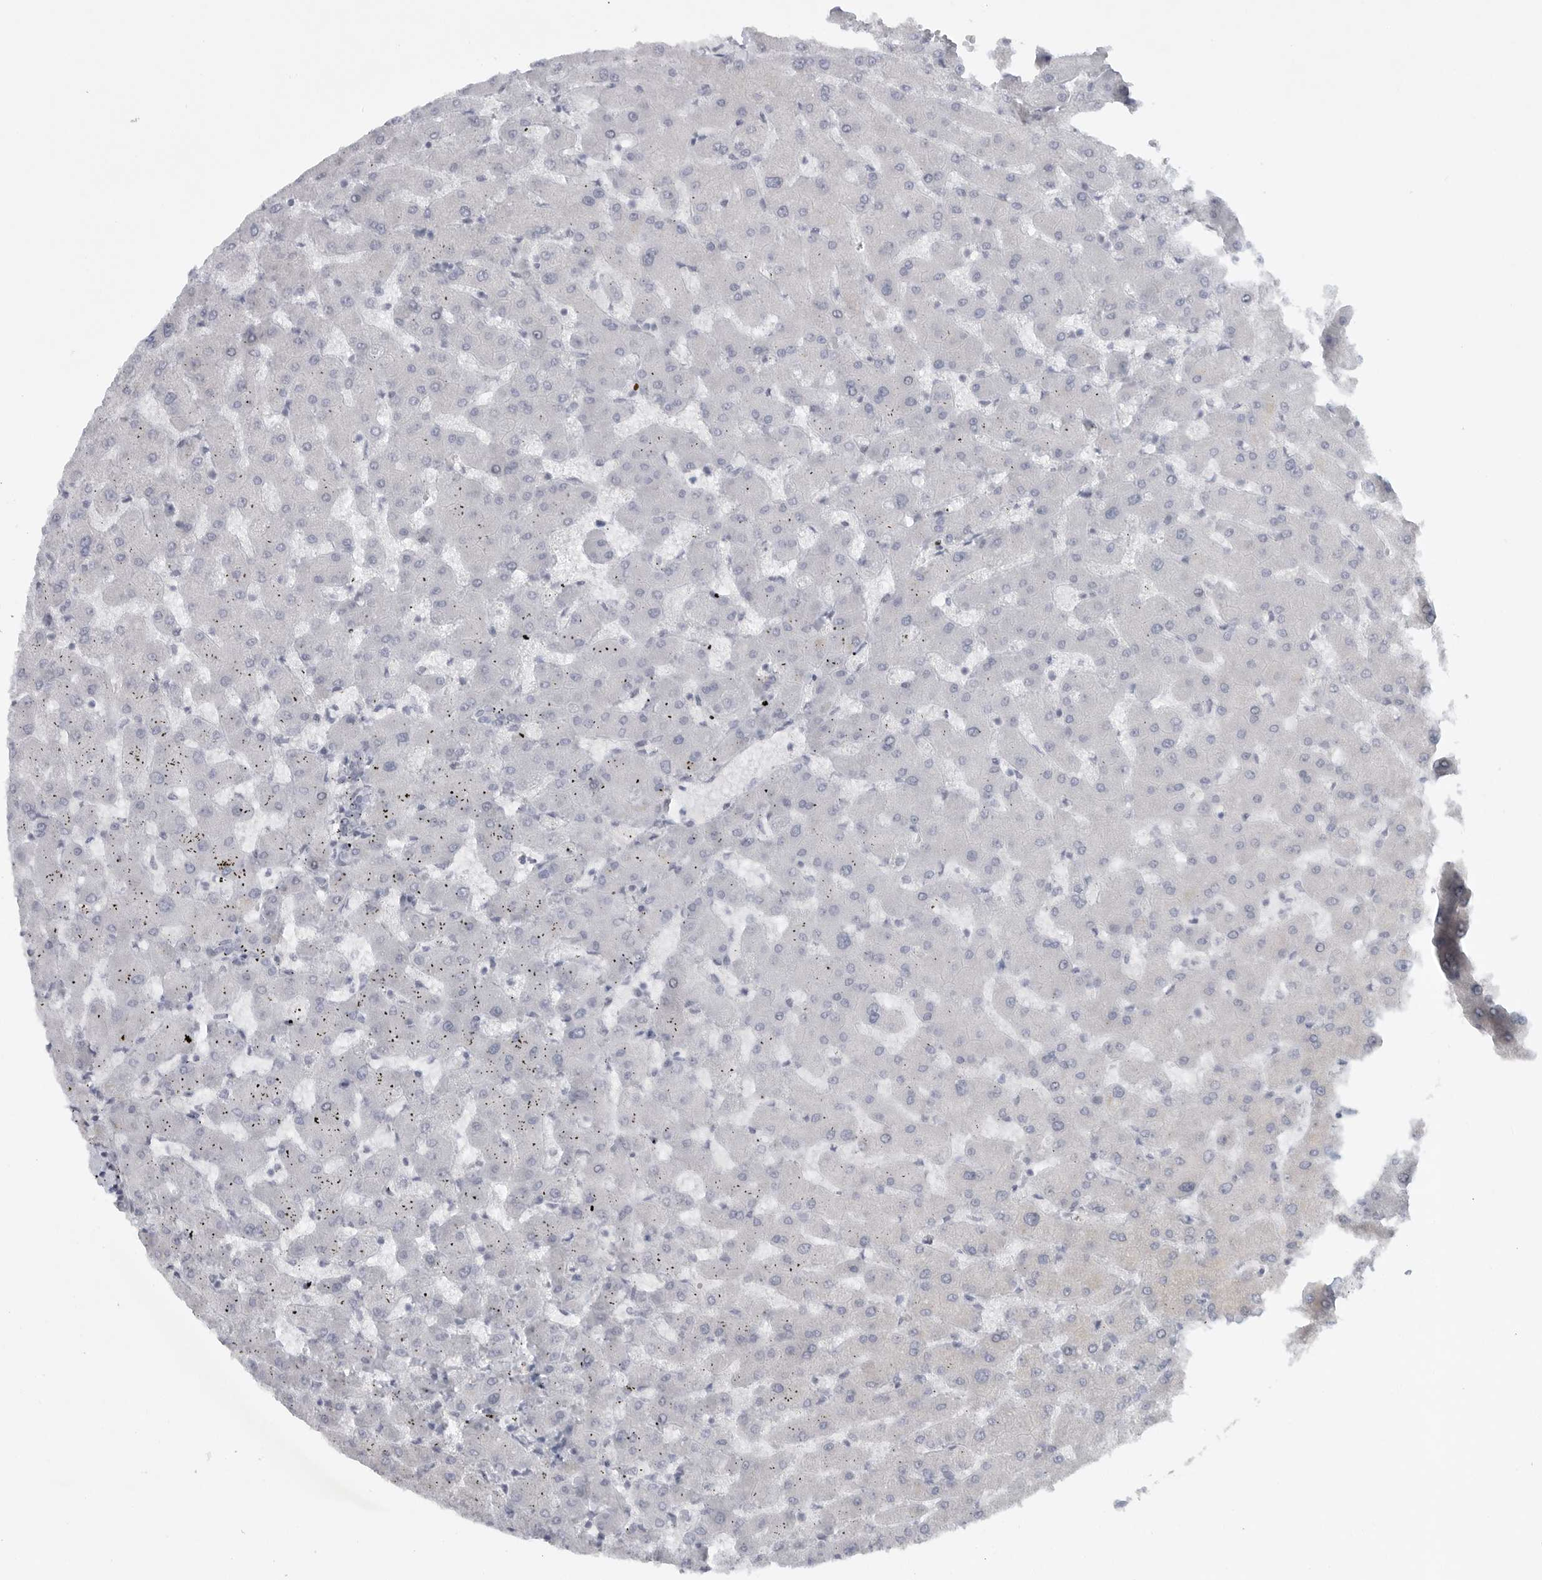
{"staining": {"intensity": "negative", "quantity": "none", "location": "none"}, "tissue": "liver", "cell_type": "Cholangiocytes", "image_type": "normal", "snomed": [{"axis": "morphology", "description": "Normal tissue, NOS"}, {"axis": "topography", "description": "Liver"}], "caption": "Immunohistochemical staining of normal human liver displays no significant staining in cholangiocytes. (Brightfield microscopy of DAB (3,3'-diaminobenzidine) immunohistochemistry at high magnification).", "gene": "TNR", "patient": {"sex": "female", "age": 63}}